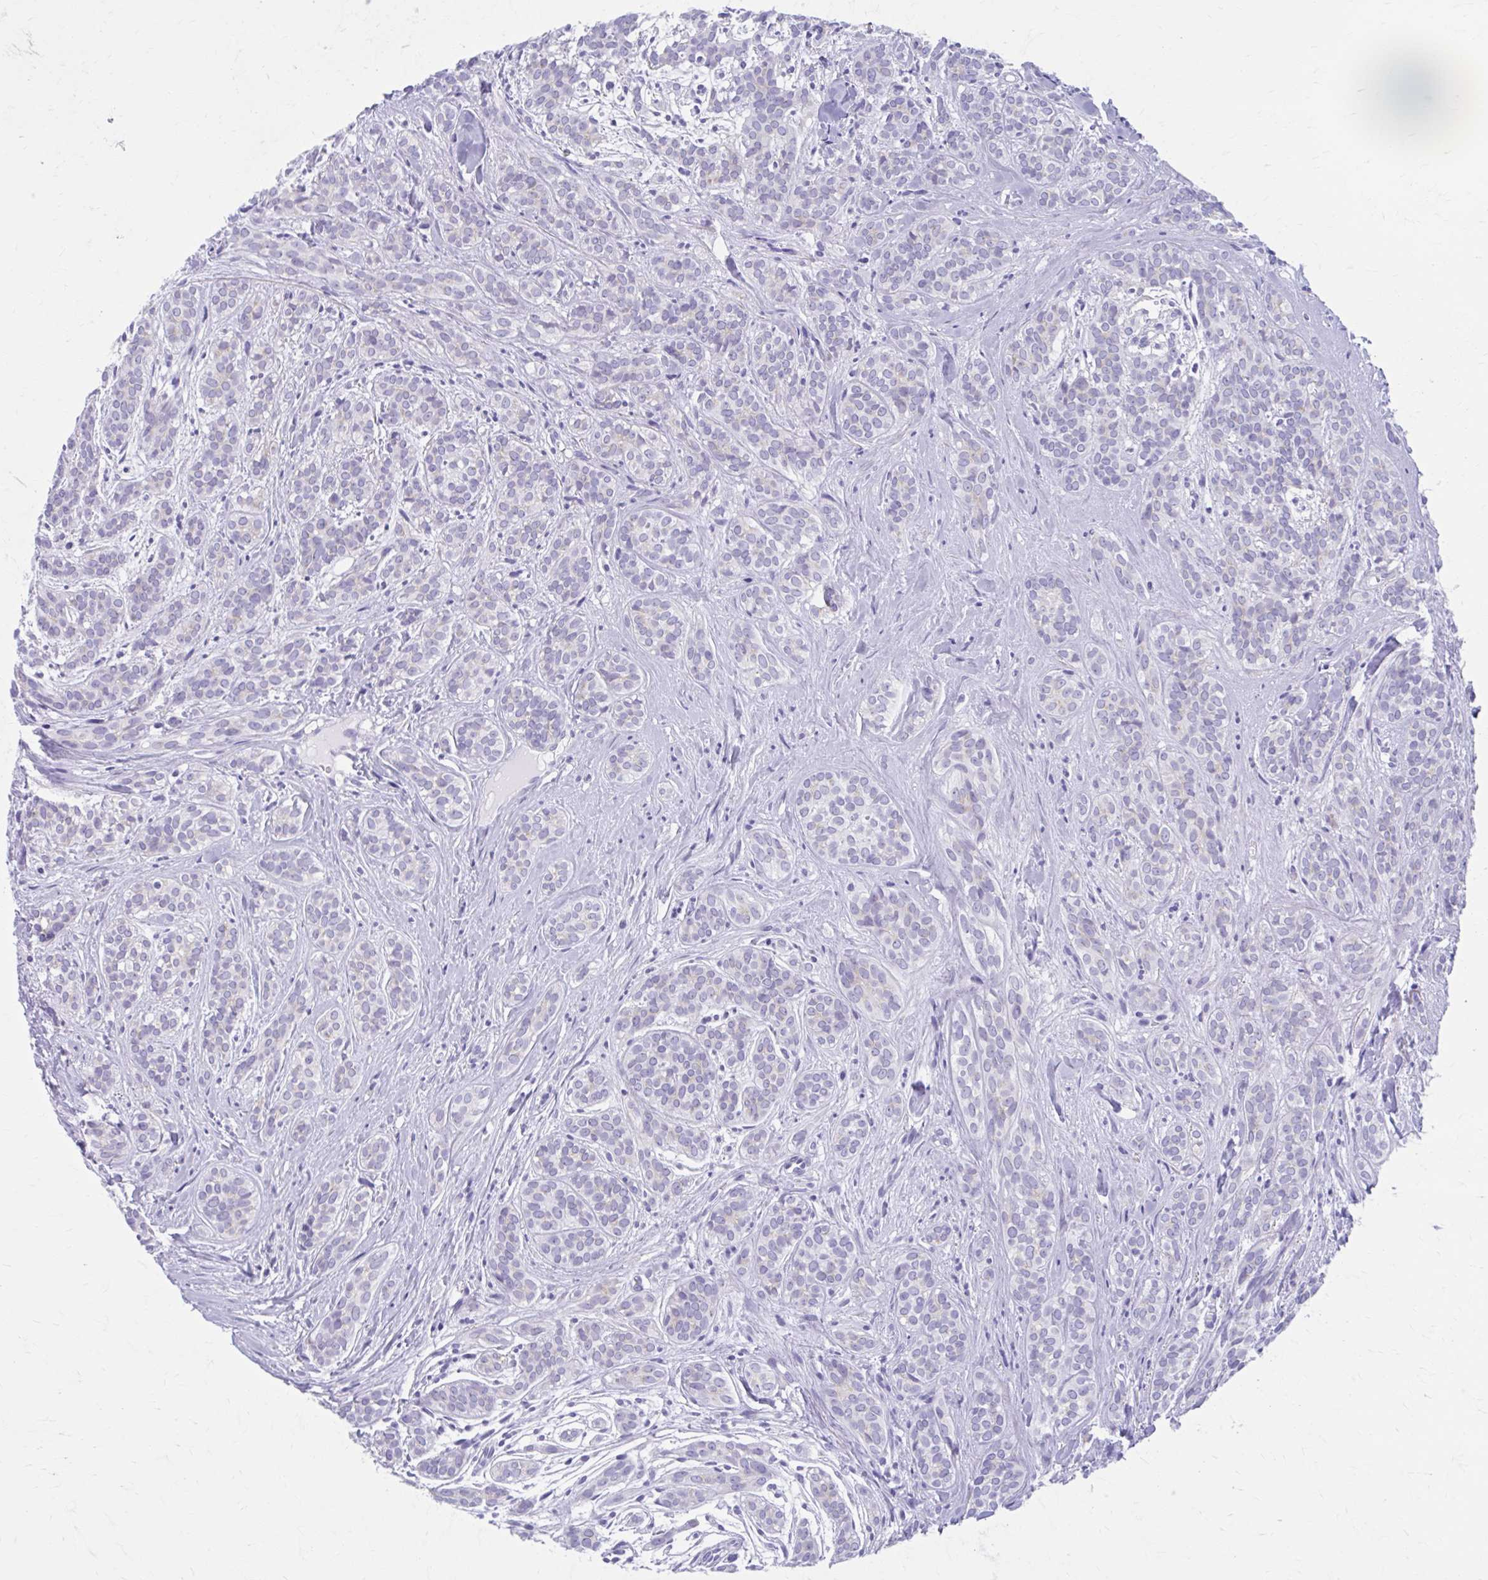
{"staining": {"intensity": "negative", "quantity": "none", "location": "none"}, "tissue": "head and neck cancer", "cell_type": "Tumor cells", "image_type": "cancer", "snomed": [{"axis": "morphology", "description": "Adenocarcinoma, NOS"}, {"axis": "topography", "description": "Head-Neck"}], "caption": "Immunohistochemical staining of human head and neck adenocarcinoma displays no significant expression in tumor cells. (Brightfield microscopy of DAB (3,3'-diaminobenzidine) immunohistochemistry (IHC) at high magnification).", "gene": "KCNE2", "patient": {"sex": "female", "age": 57}}